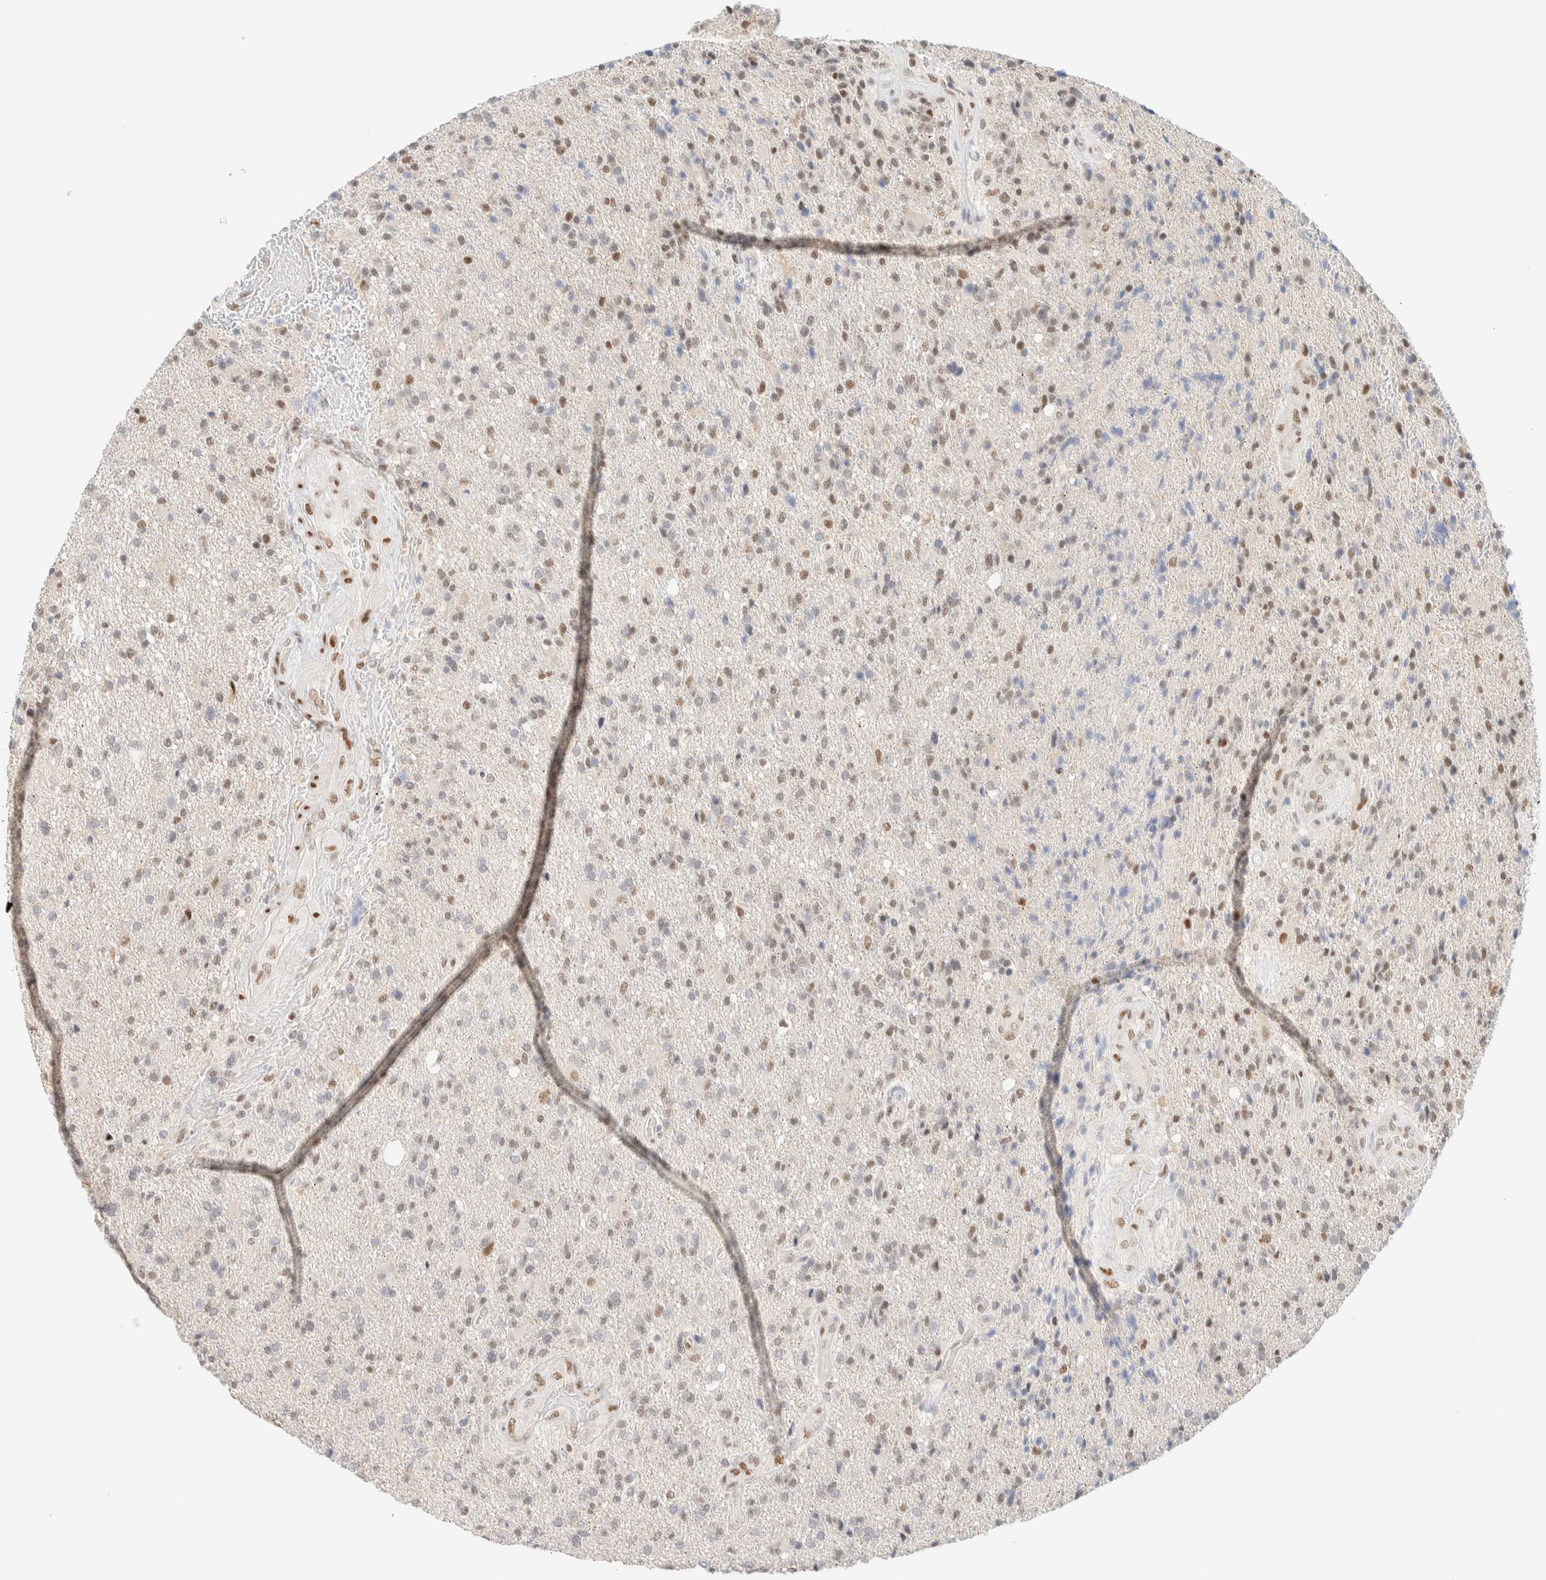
{"staining": {"intensity": "moderate", "quantity": "<25%", "location": "nuclear"}, "tissue": "glioma", "cell_type": "Tumor cells", "image_type": "cancer", "snomed": [{"axis": "morphology", "description": "Glioma, malignant, High grade"}, {"axis": "topography", "description": "Brain"}], "caption": "A high-resolution image shows immunohistochemistry staining of malignant glioma (high-grade), which shows moderate nuclear expression in approximately <25% of tumor cells.", "gene": "PYGO2", "patient": {"sex": "male", "age": 72}}